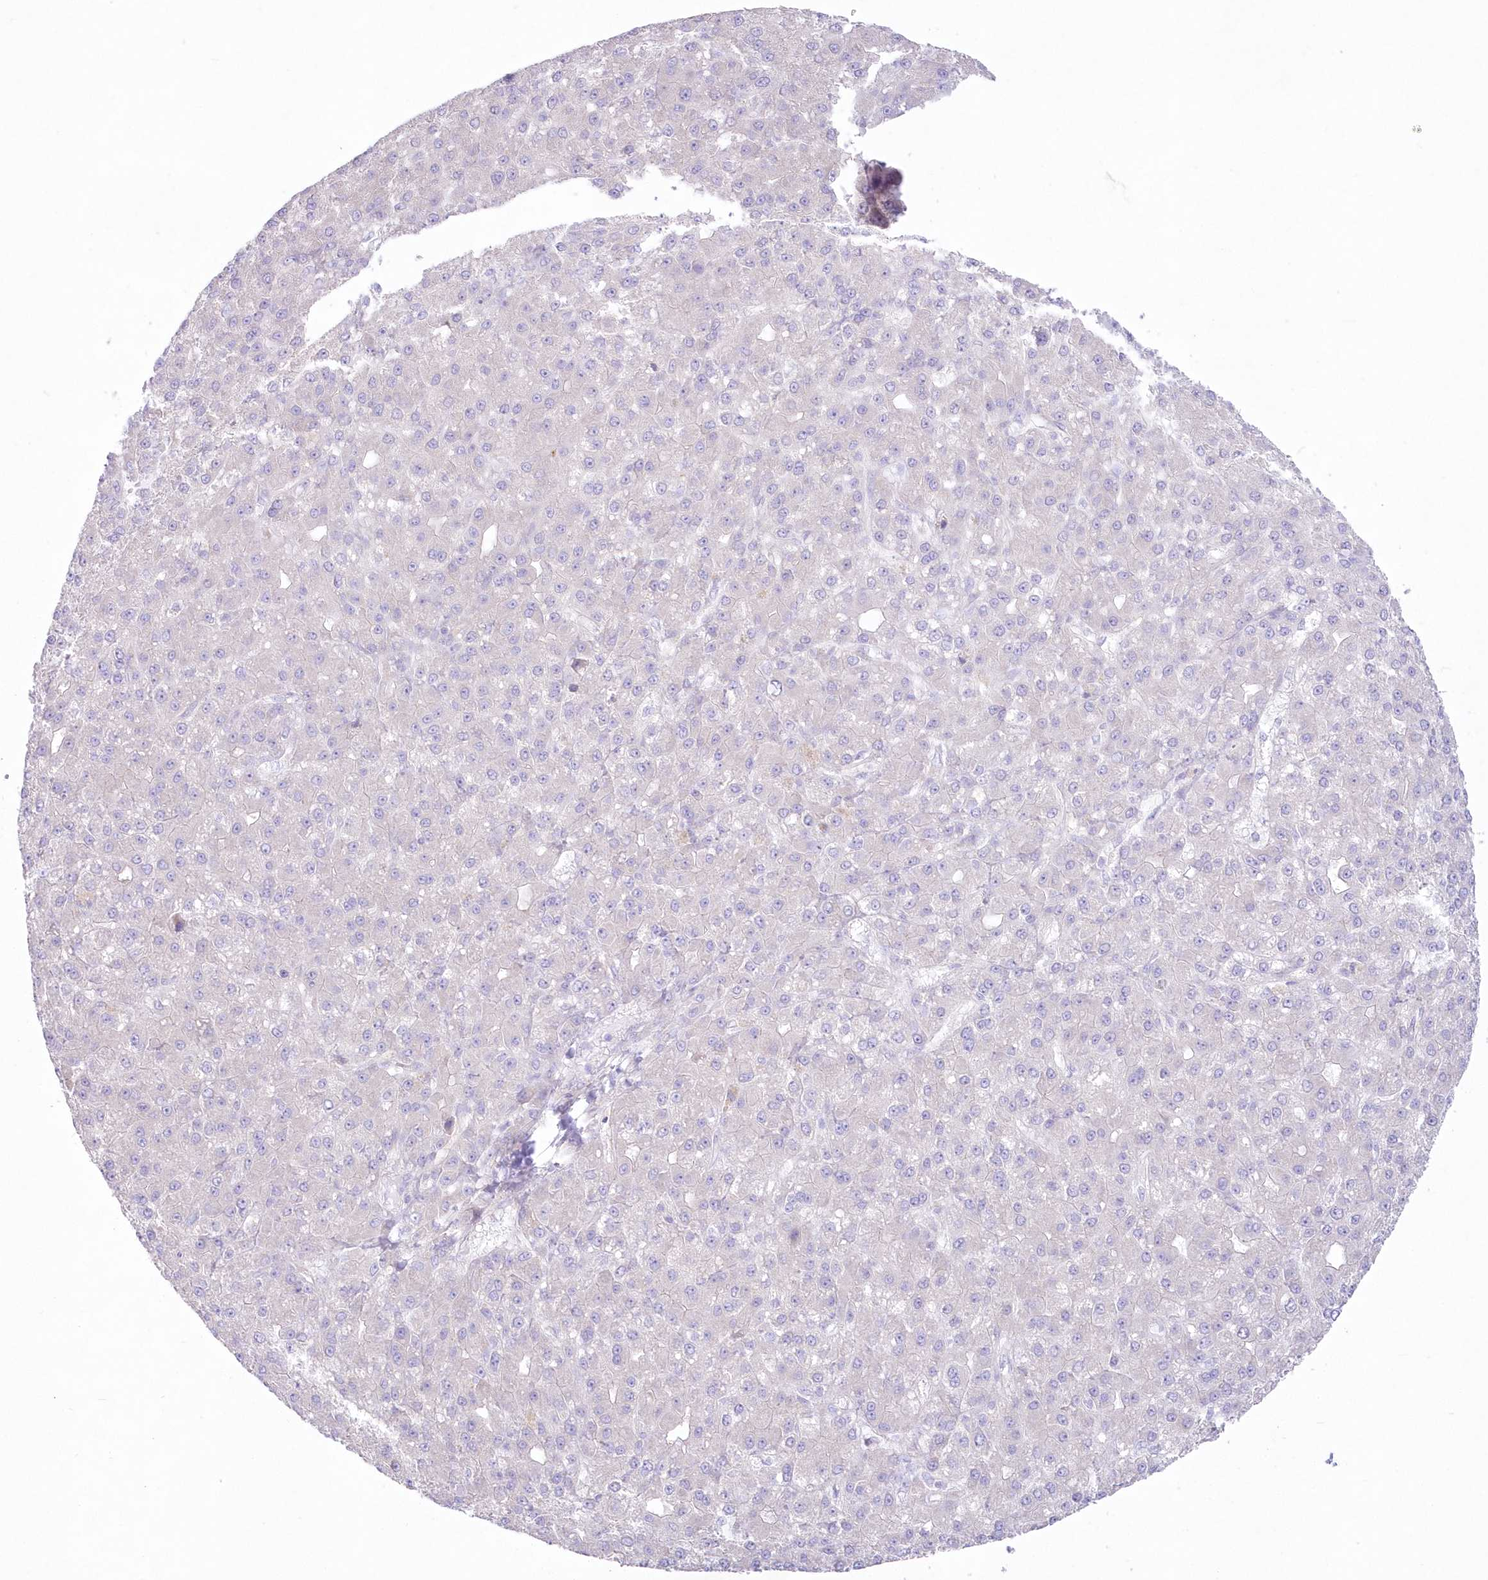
{"staining": {"intensity": "negative", "quantity": "none", "location": "none"}, "tissue": "liver cancer", "cell_type": "Tumor cells", "image_type": "cancer", "snomed": [{"axis": "morphology", "description": "Carcinoma, Hepatocellular, NOS"}, {"axis": "topography", "description": "Liver"}], "caption": "Immunohistochemistry image of hepatocellular carcinoma (liver) stained for a protein (brown), which displays no expression in tumor cells.", "gene": "ZNF843", "patient": {"sex": "male", "age": 67}}